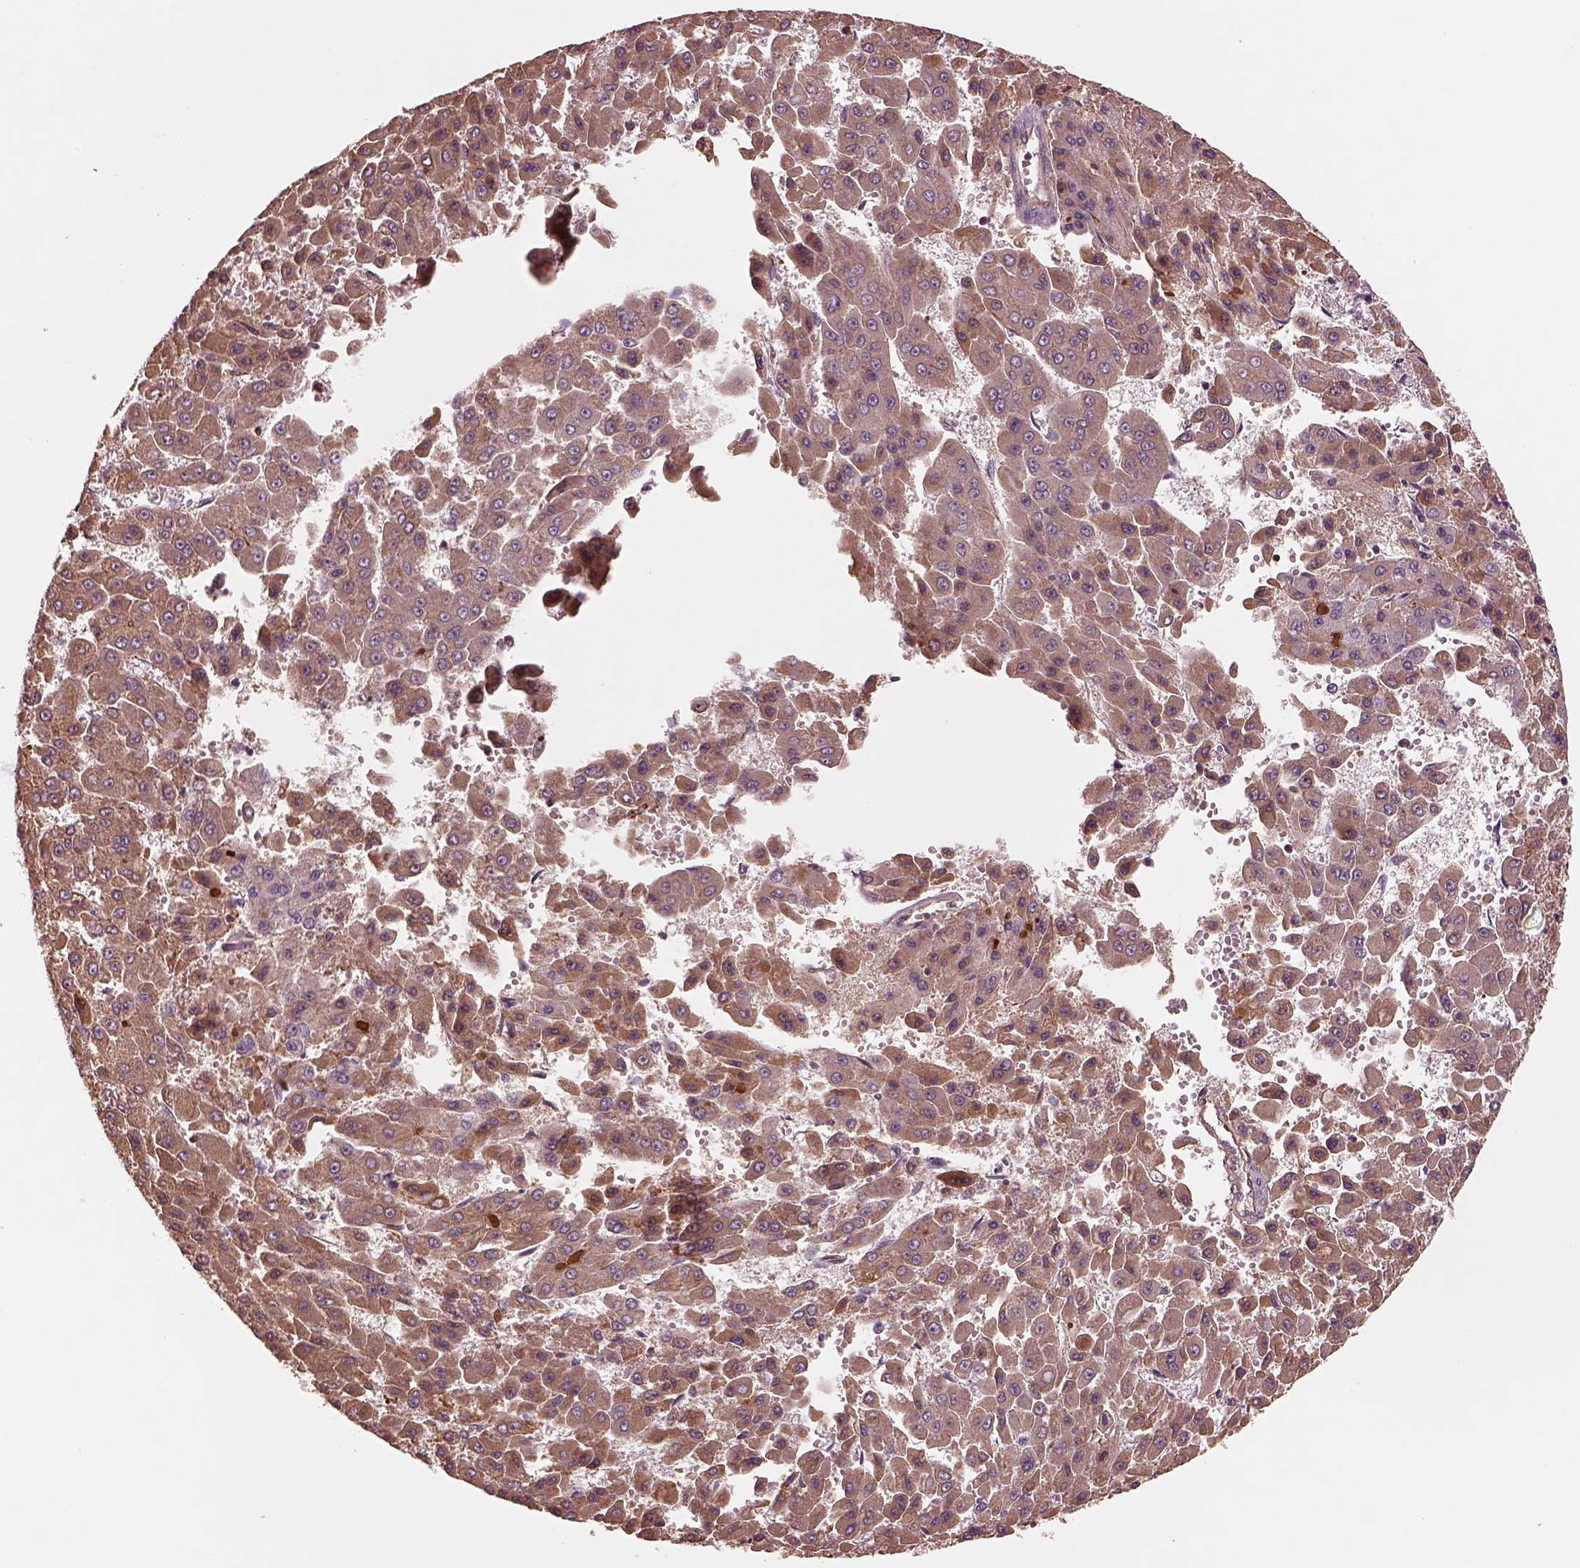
{"staining": {"intensity": "moderate", "quantity": "25%-75%", "location": "cytoplasmic/membranous"}, "tissue": "liver cancer", "cell_type": "Tumor cells", "image_type": "cancer", "snomed": [{"axis": "morphology", "description": "Carcinoma, Hepatocellular, NOS"}, {"axis": "topography", "description": "Liver"}], "caption": "Immunohistochemistry photomicrograph of neoplastic tissue: liver hepatocellular carcinoma stained using immunohistochemistry (IHC) shows medium levels of moderate protein expression localized specifically in the cytoplasmic/membranous of tumor cells, appearing as a cytoplasmic/membranous brown color.", "gene": "ASCC2", "patient": {"sex": "male", "age": 78}}